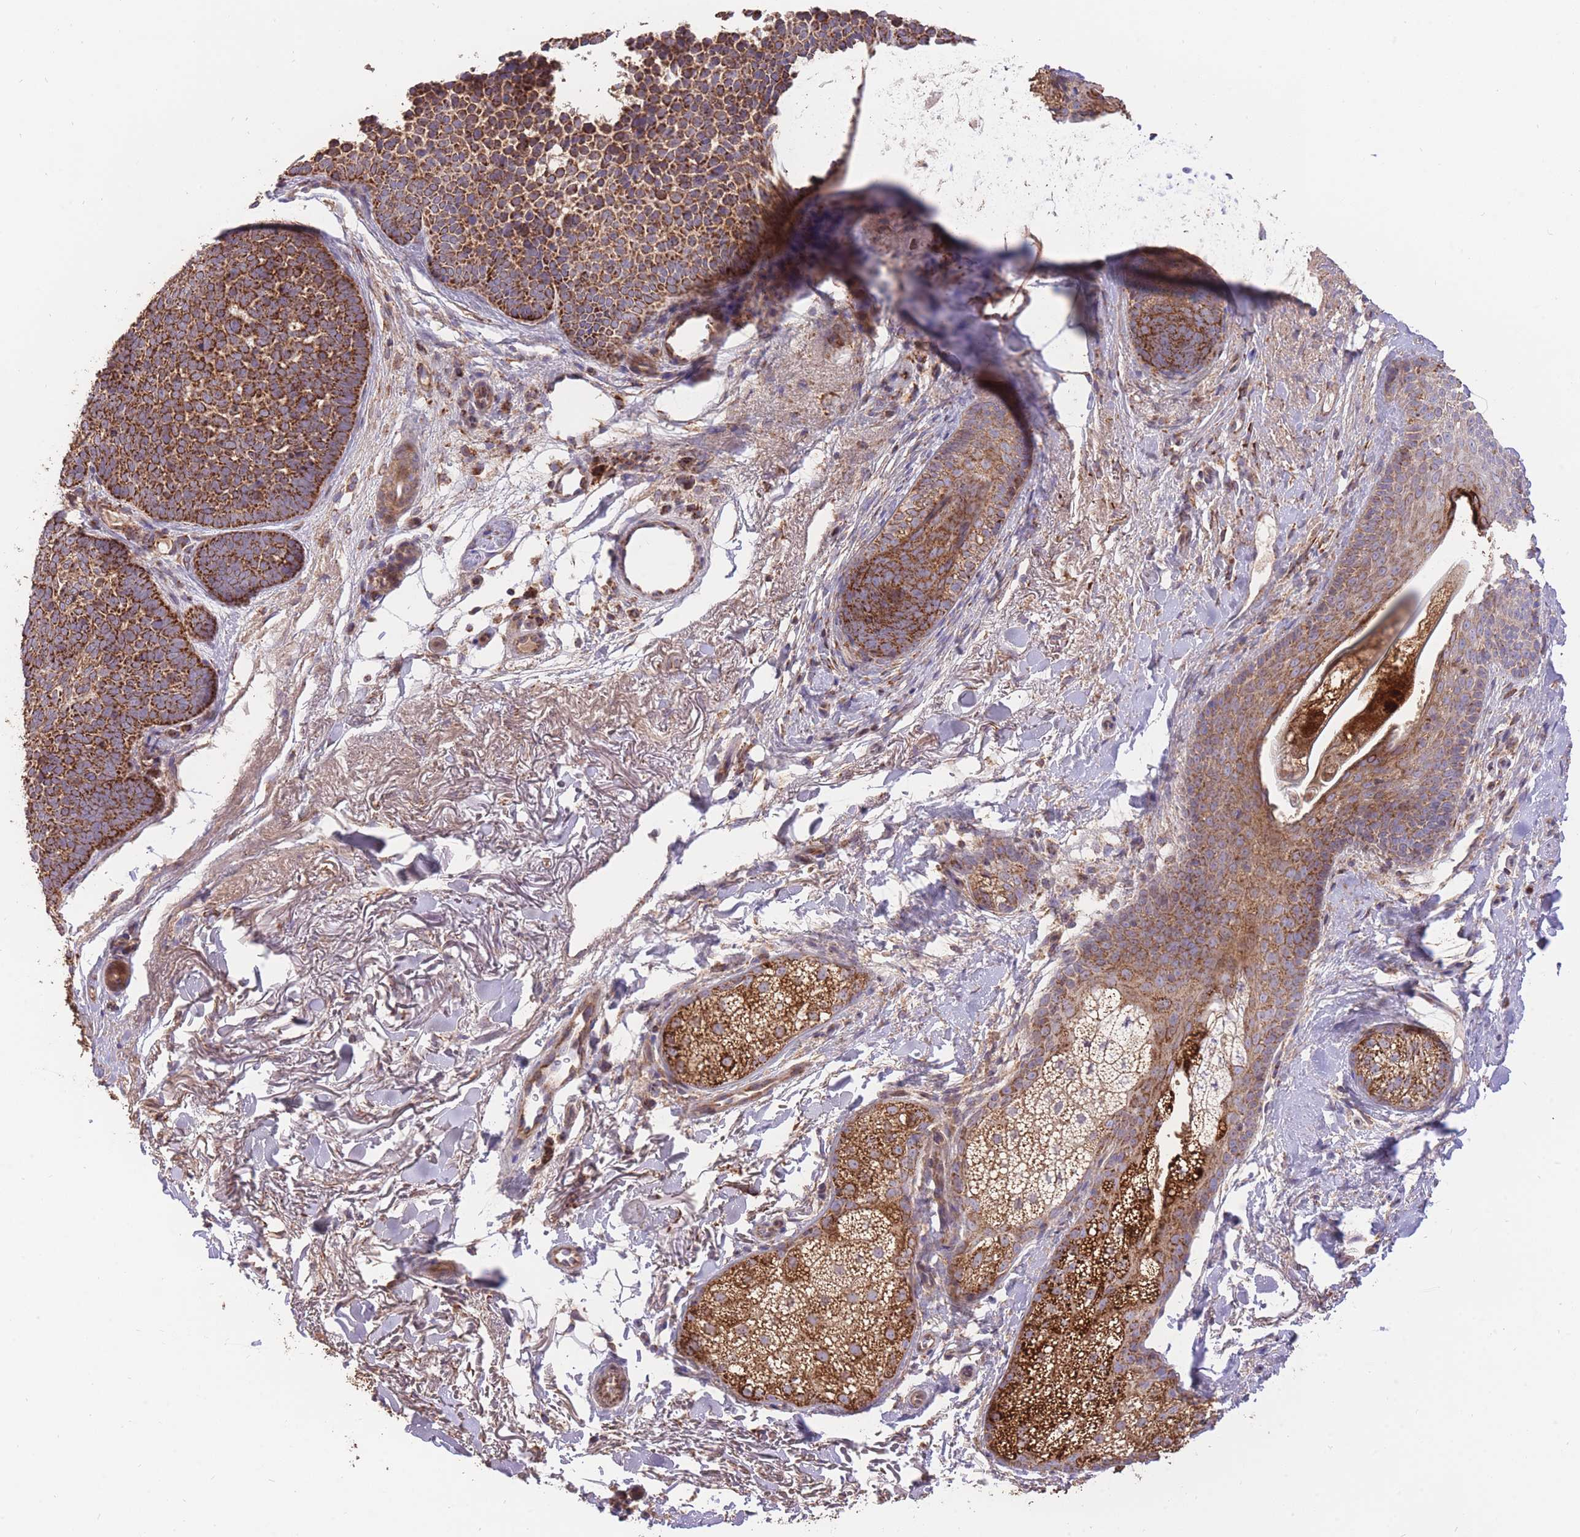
{"staining": {"intensity": "strong", "quantity": ">75%", "location": "cytoplasmic/membranous"}, "tissue": "skin cancer", "cell_type": "Tumor cells", "image_type": "cancer", "snomed": [{"axis": "morphology", "description": "Basal cell carcinoma"}, {"axis": "topography", "description": "Skin"}], "caption": "There is high levels of strong cytoplasmic/membranous staining in tumor cells of basal cell carcinoma (skin), as demonstrated by immunohistochemical staining (brown color).", "gene": "PREP", "patient": {"sex": "female", "age": 77}}